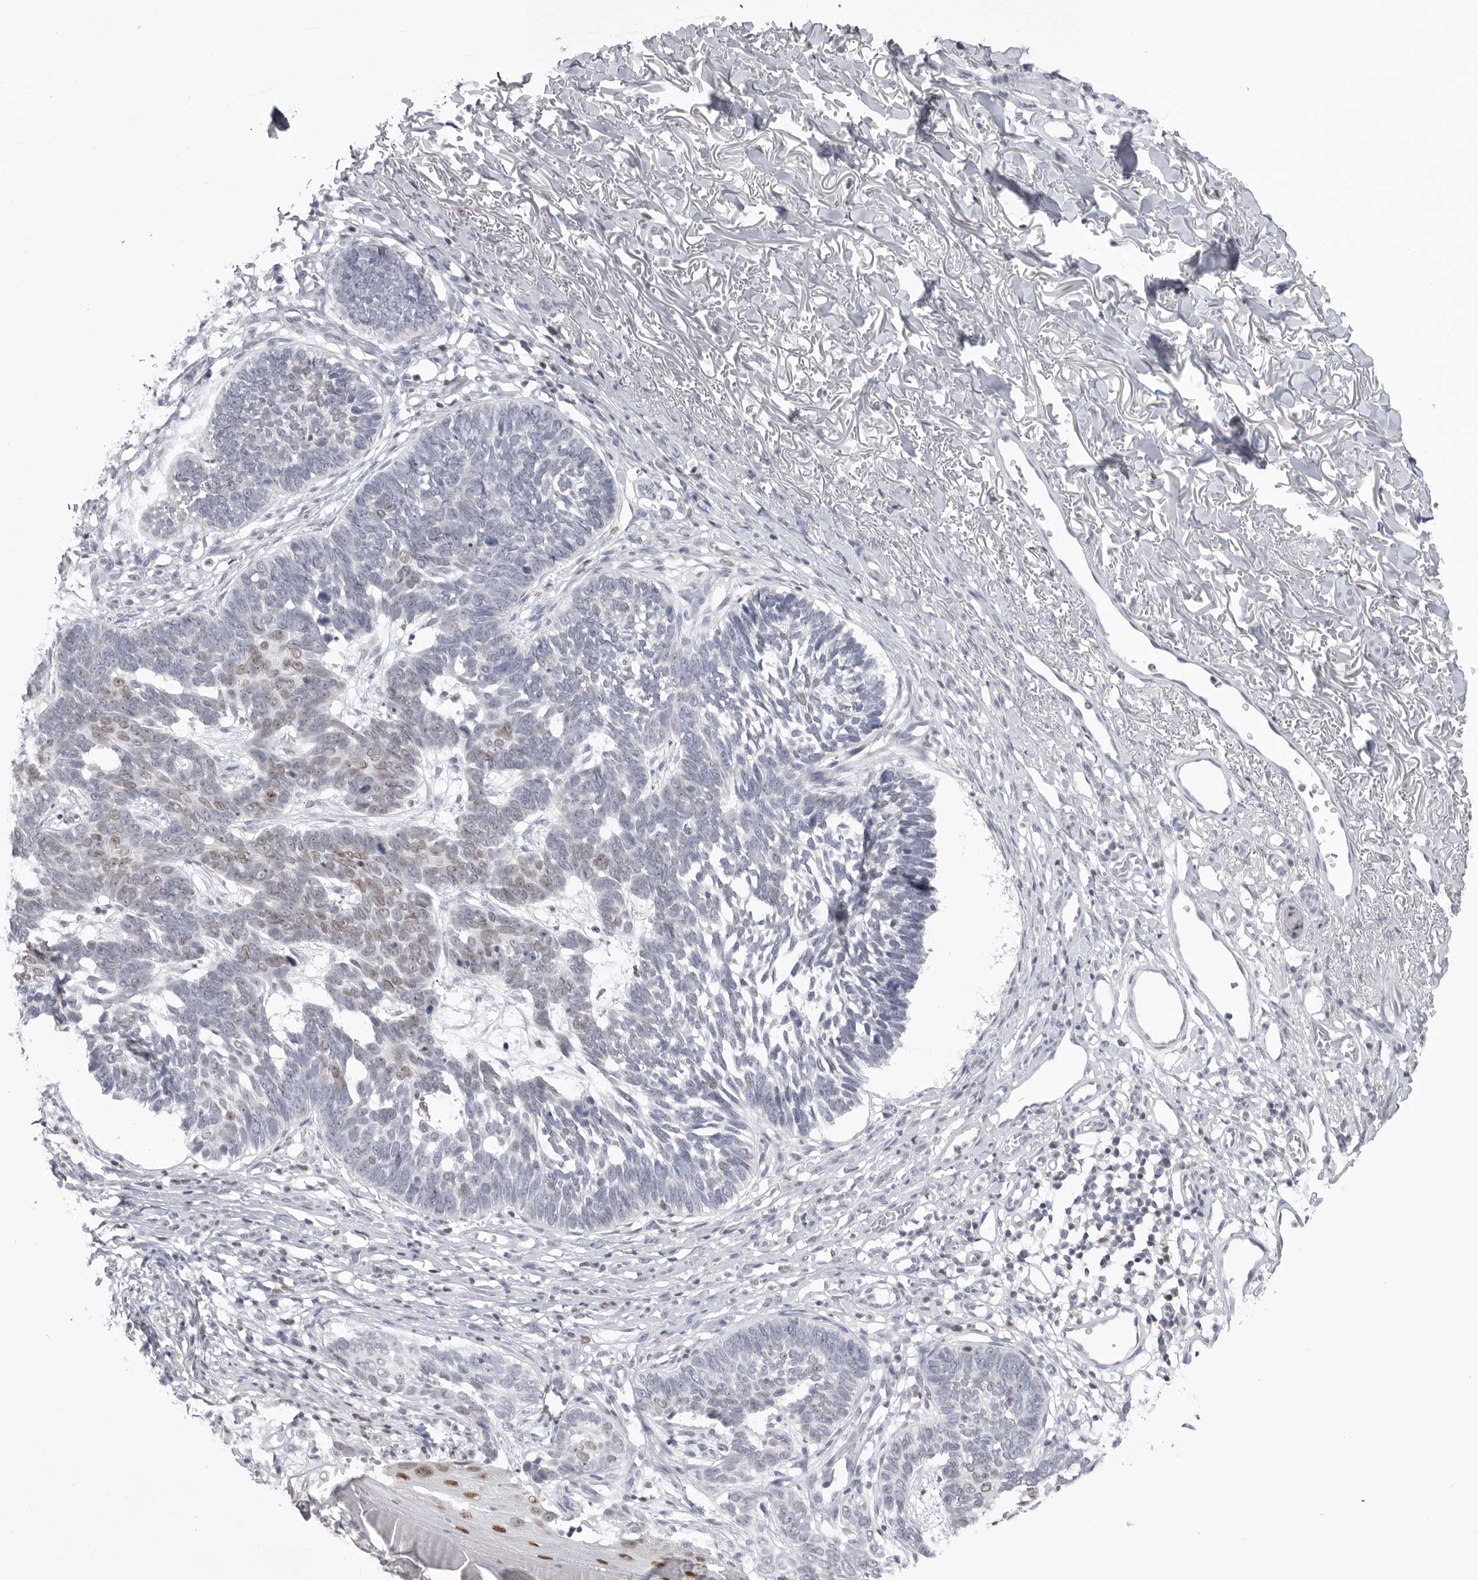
{"staining": {"intensity": "weak", "quantity": "<25%", "location": "nuclear"}, "tissue": "skin cancer", "cell_type": "Tumor cells", "image_type": "cancer", "snomed": [{"axis": "morphology", "description": "Normal tissue, NOS"}, {"axis": "morphology", "description": "Basal cell carcinoma"}, {"axis": "topography", "description": "Skin"}], "caption": "Photomicrograph shows no protein positivity in tumor cells of skin basal cell carcinoma tissue.", "gene": "ZBTB7B", "patient": {"sex": "male", "age": 77}}